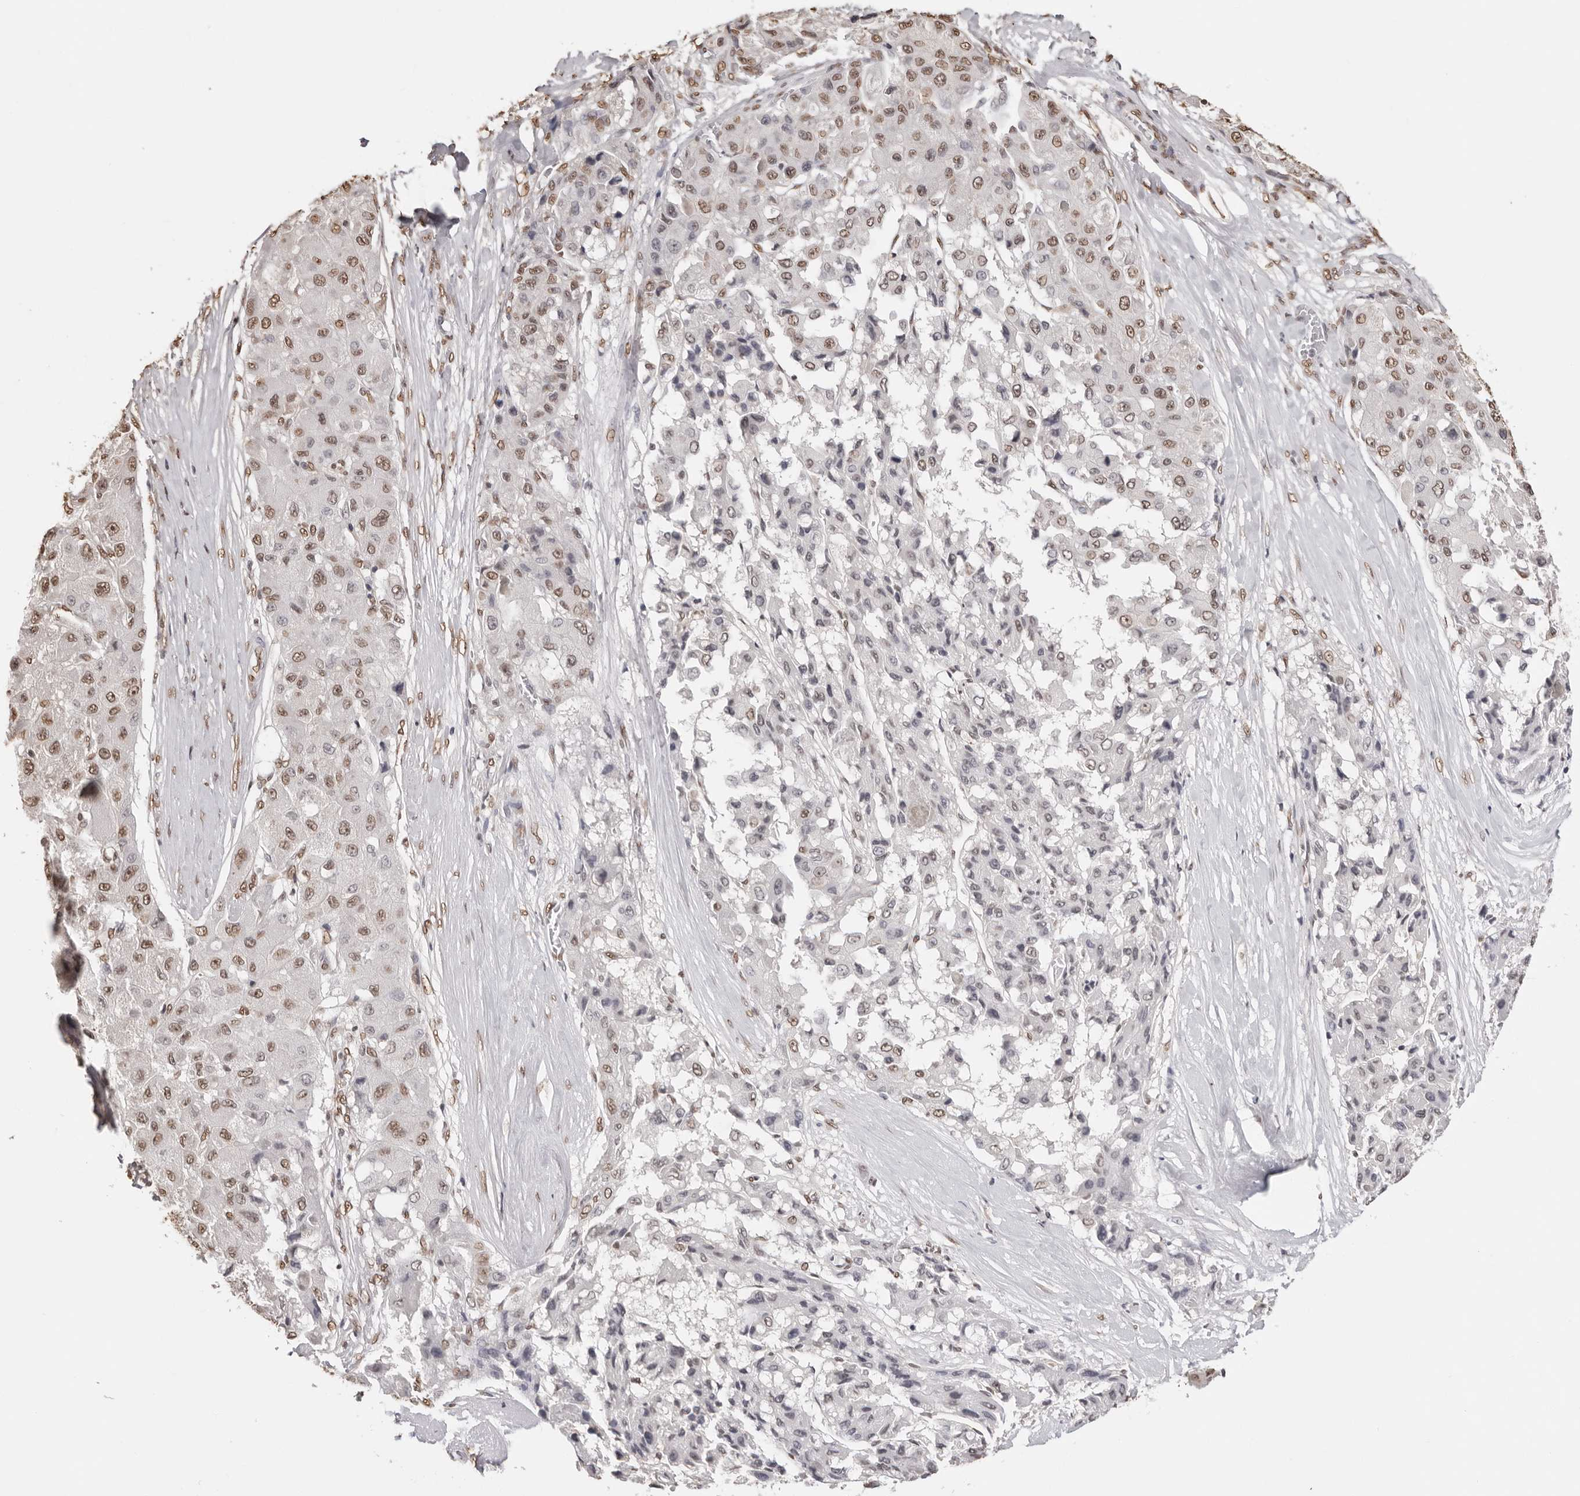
{"staining": {"intensity": "moderate", "quantity": ">75%", "location": "nuclear"}, "tissue": "liver cancer", "cell_type": "Tumor cells", "image_type": "cancer", "snomed": [{"axis": "morphology", "description": "Carcinoma, Hepatocellular, NOS"}, {"axis": "topography", "description": "Liver"}], "caption": "Protein expression analysis of human hepatocellular carcinoma (liver) reveals moderate nuclear expression in about >75% of tumor cells.", "gene": "OLIG3", "patient": {"sex": "male", "age": 80}}